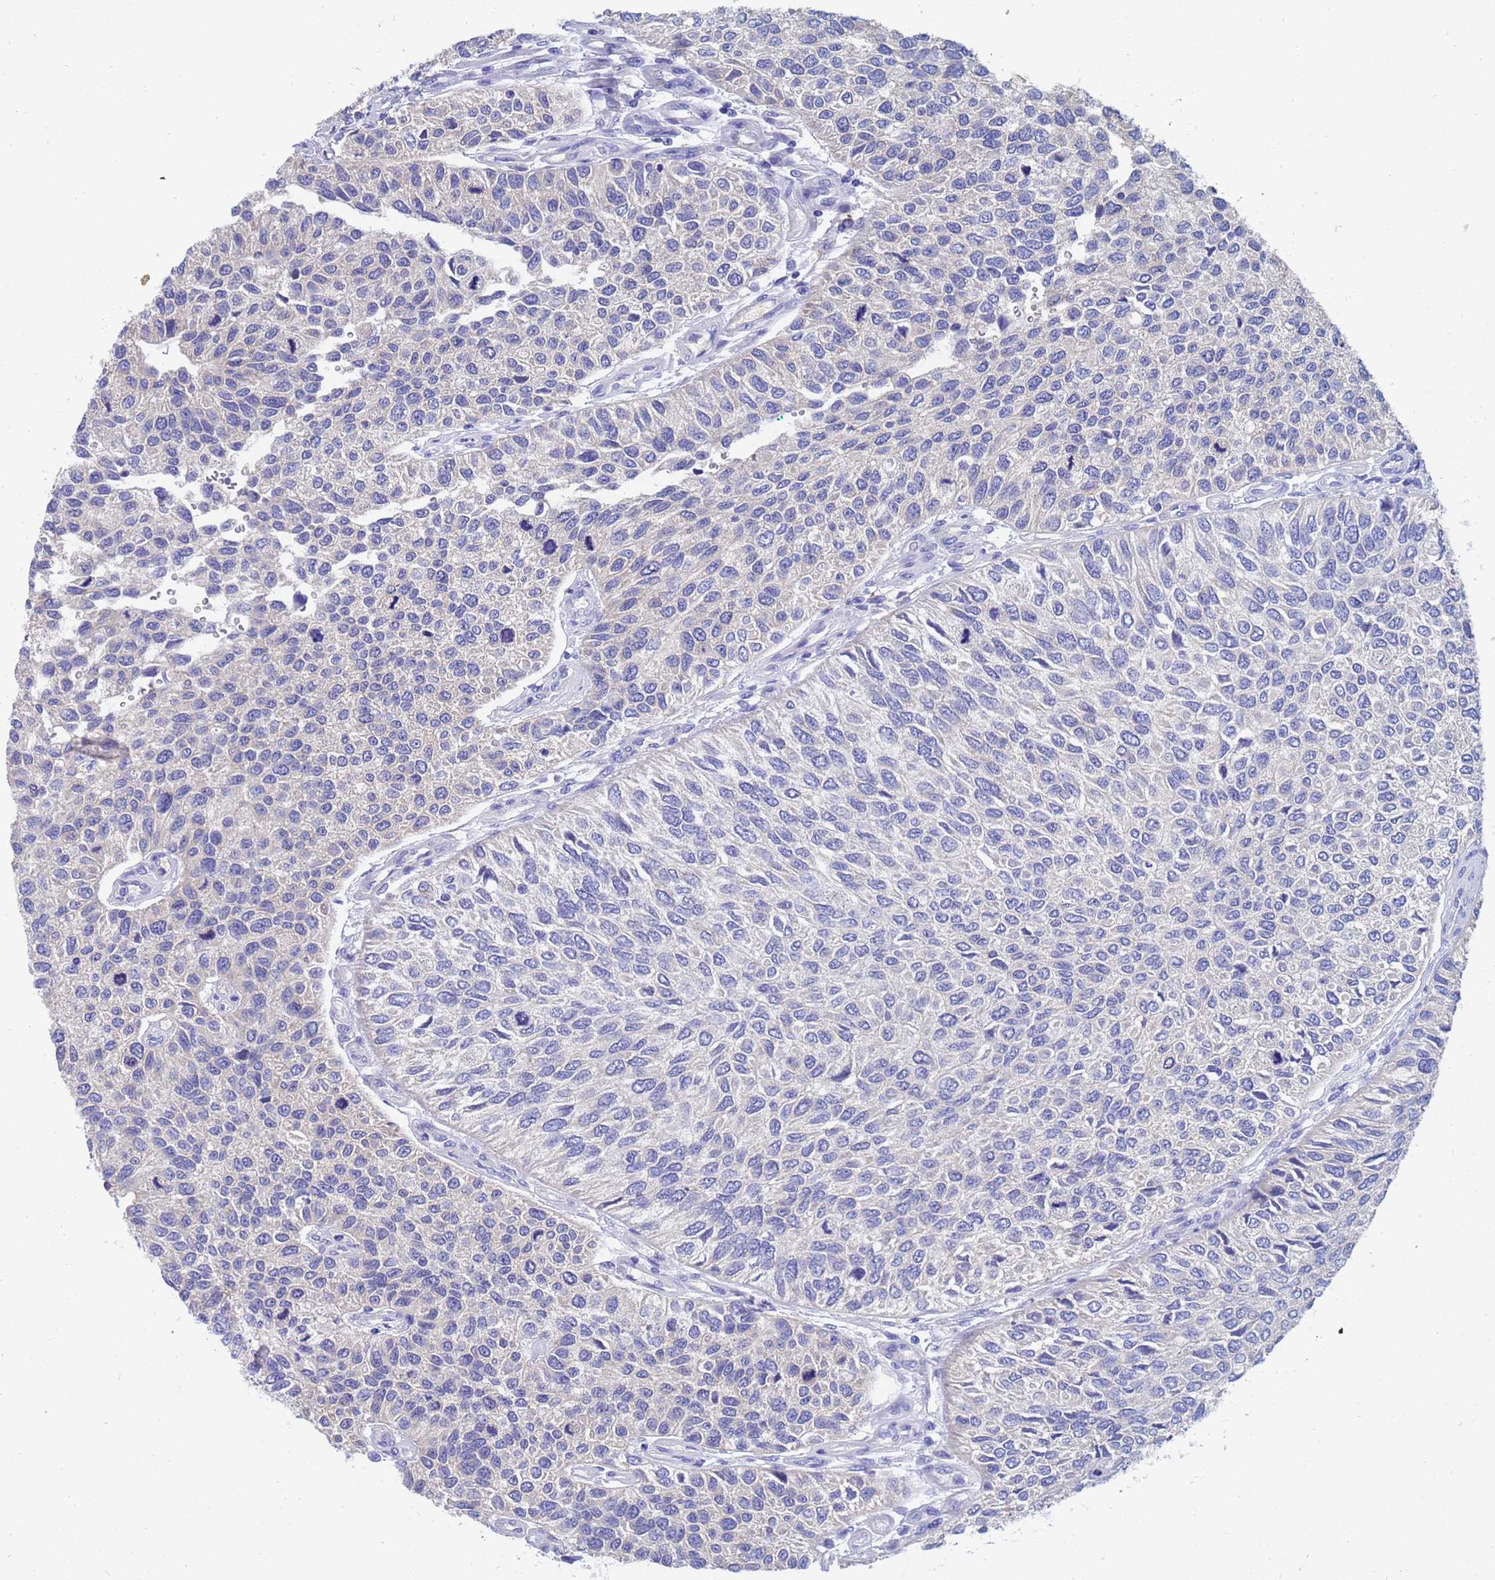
{"staining": {"intensity": "negative", "quantity": "none", "location": "none"}, "tissue": "urothelial cancer", "cell_type": "Tumor cells", "image_type": "cancer", "snomed": [{"axis": "morphology", "description": "Urothelial carcinoma, NOS"}, {"axis": "topography", "description": "Urinary bladder"}], "caption": "IHC image of neoplastic tissue: human urothelial cancer stained with DAB (3,3'-diaminobenzidine) demonstrates no significant protein positivity in tumor cells.", "gene": "UBE2O", "patient": {"sex": "male", "age": 55}}